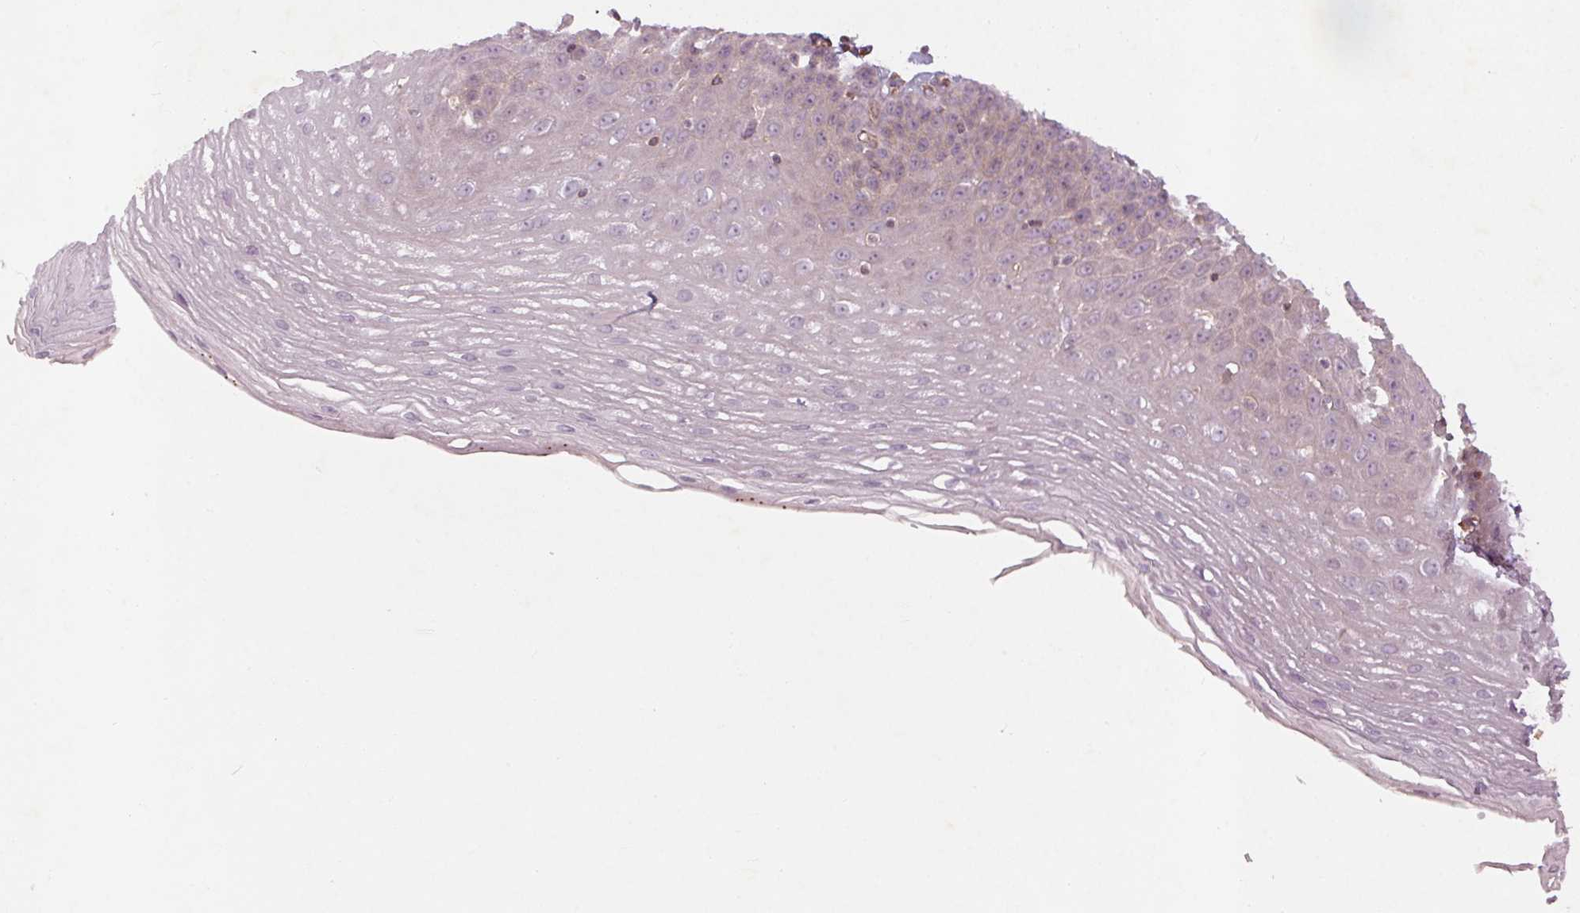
{"staining": {"intensity": "negative", "quantity": "none", "location": "none"}, "tissue": "esophagus", "cell_type": "Squamous epithelial cells", "image_type": "normal", "snomed": [{"axis": "morphology", "description": "Normal tissue, NOS"}, {"axis": "topography", "description": "Esophagus"}], "caption": "High power microscopy histopathology image of an immunohistochemistry image of benign esophagus, revealing no significant positivity in squamous epithelial cells.", "gene": "CCSER1", "patient": {"sex": "female", "age": 81}}